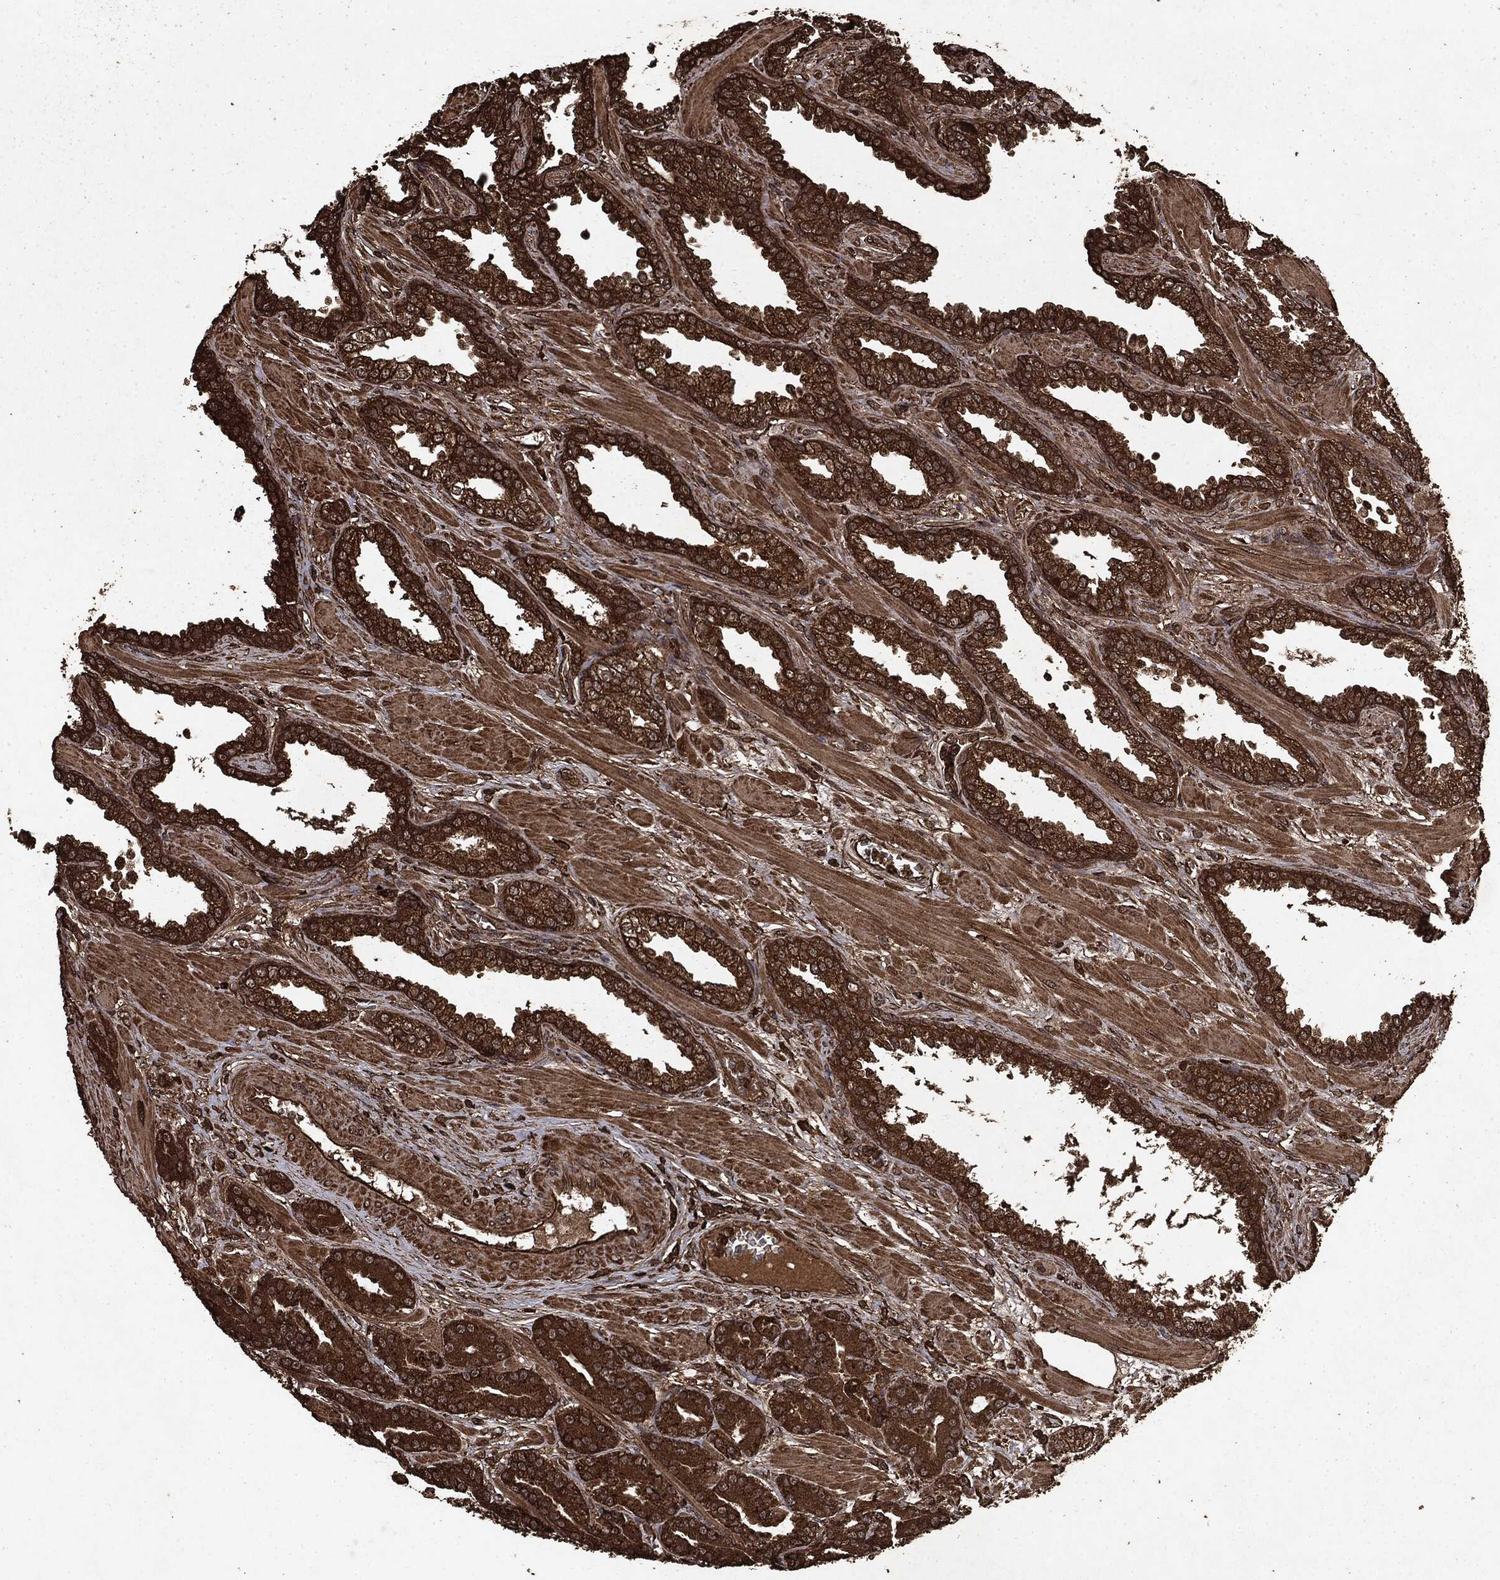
{"staining": {"intensity": "strong", "quantity": ">75%", "location": "cytoplasmic/membranous"}, "tissue": "prostate cancer", "cell_type": "Tumor cells", "image_type": "cancer", "snomed": [{"axis": "morphology", "description": "Adenocarcinoma, High grade"}, {"axis": "topography", "description": "Prostate"}], "caption": "This image shows immunohistochemistry staining of high-grade adenocarcinoma (prostate), with high strong cytoplasmic/membranous staining in approximately >75% of tumor cells.", "gene": "ARAF", "patient": {"sex": "male", "age": 60}}